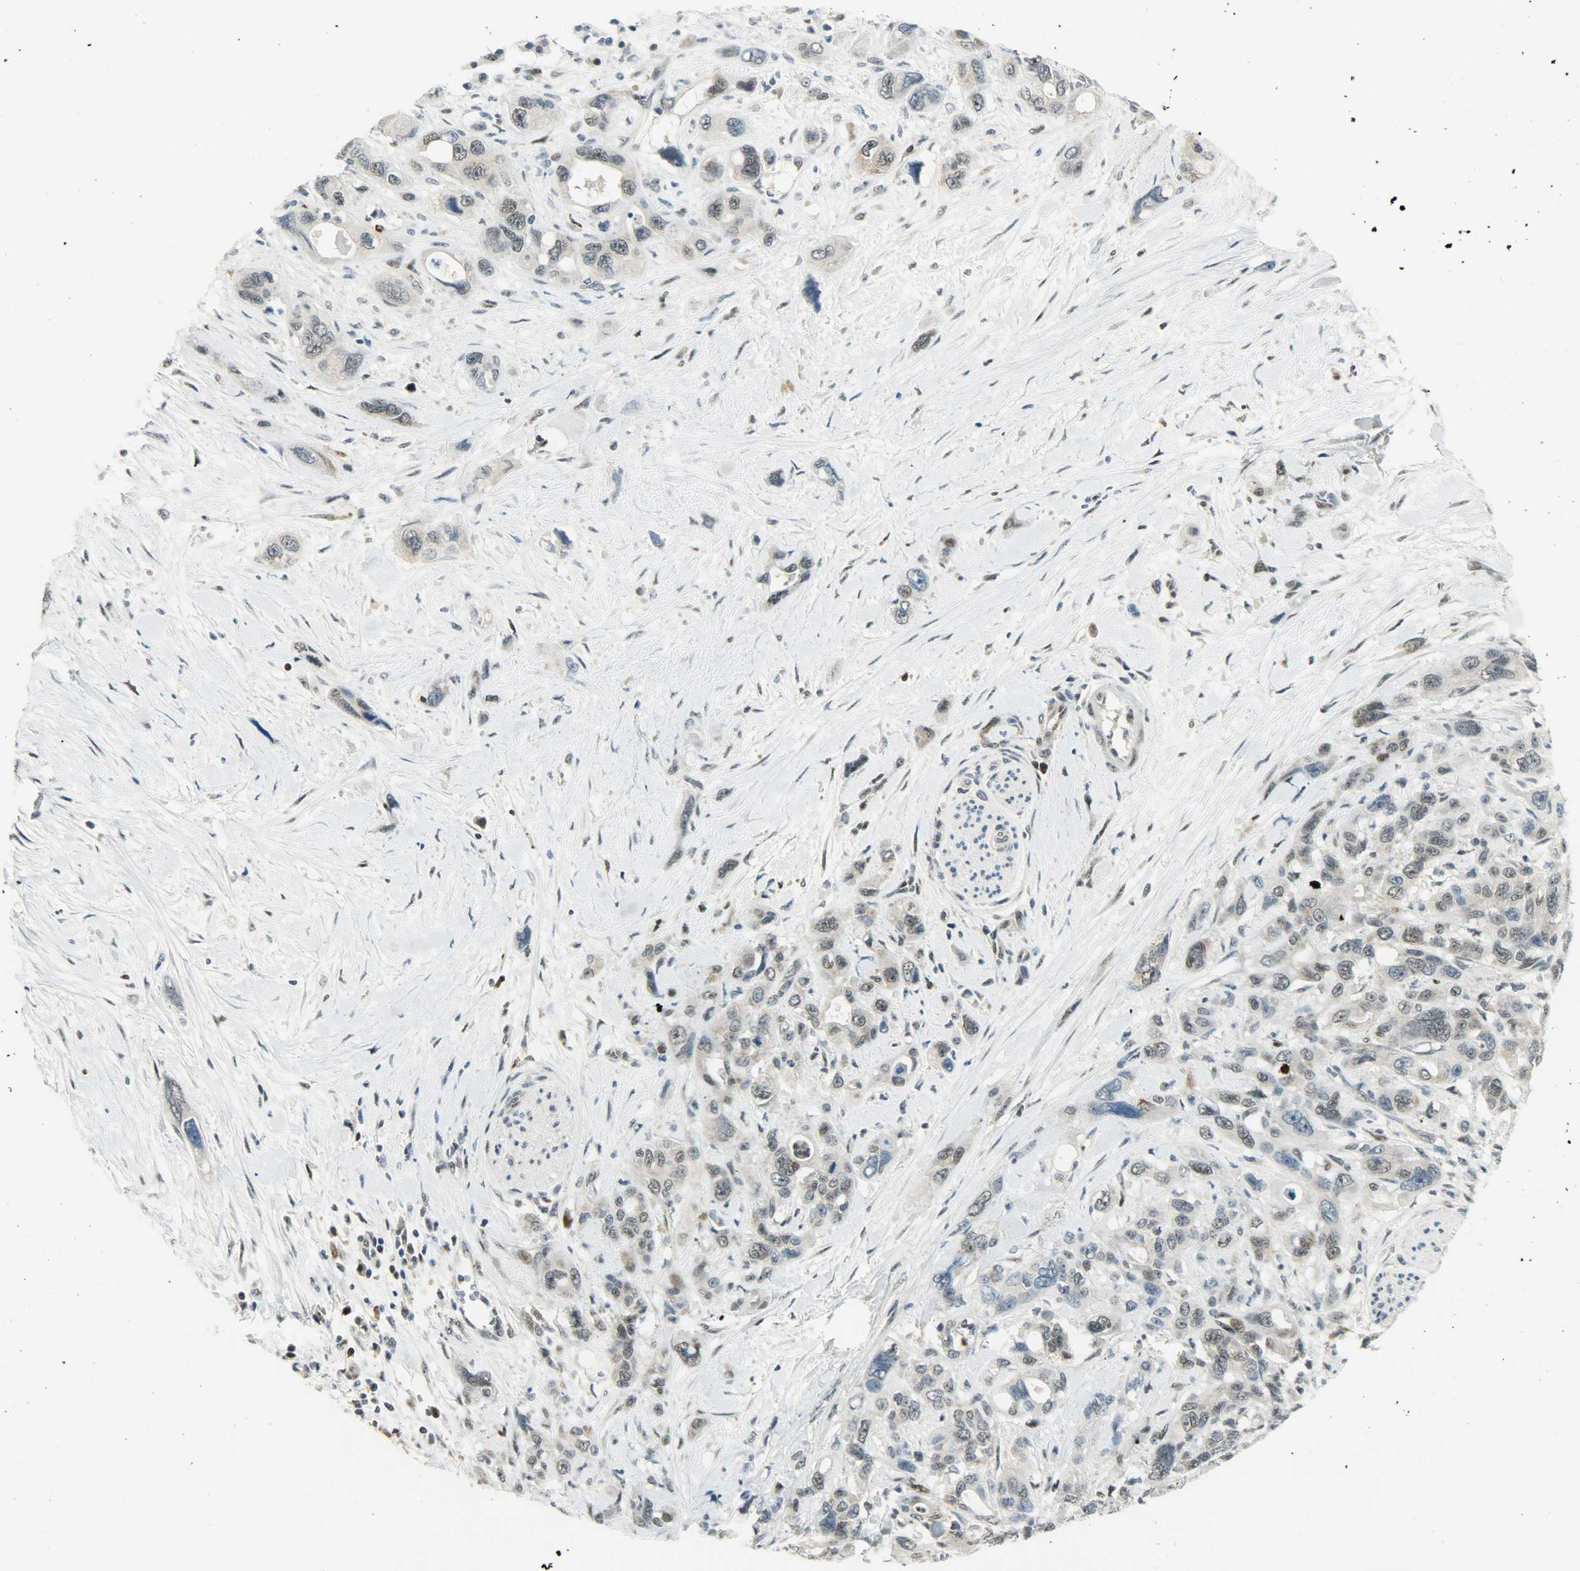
{"staining": {"intensity": "weak", "quantity": "25%-75%", "location": "cytoplasmic/membranous,nuclear"}, "tissue": "pancreatic cancer", "cell_type": "Tumor cells", "image_type": "cancer", "snomed": [{"axis": "morphology", "description": "Adenocarcinoma, NOS"}, {"axis": "topography", "description": "Pancreas"}], "caption": "A low amount of weak cytoplasmic/membranous and nuclear positivity is identified in approximately 25%-75% of tumor cells in pancreatic cancer tissue.", "gene": "IL15", "patient": {"sex": "male", "age": 46}}